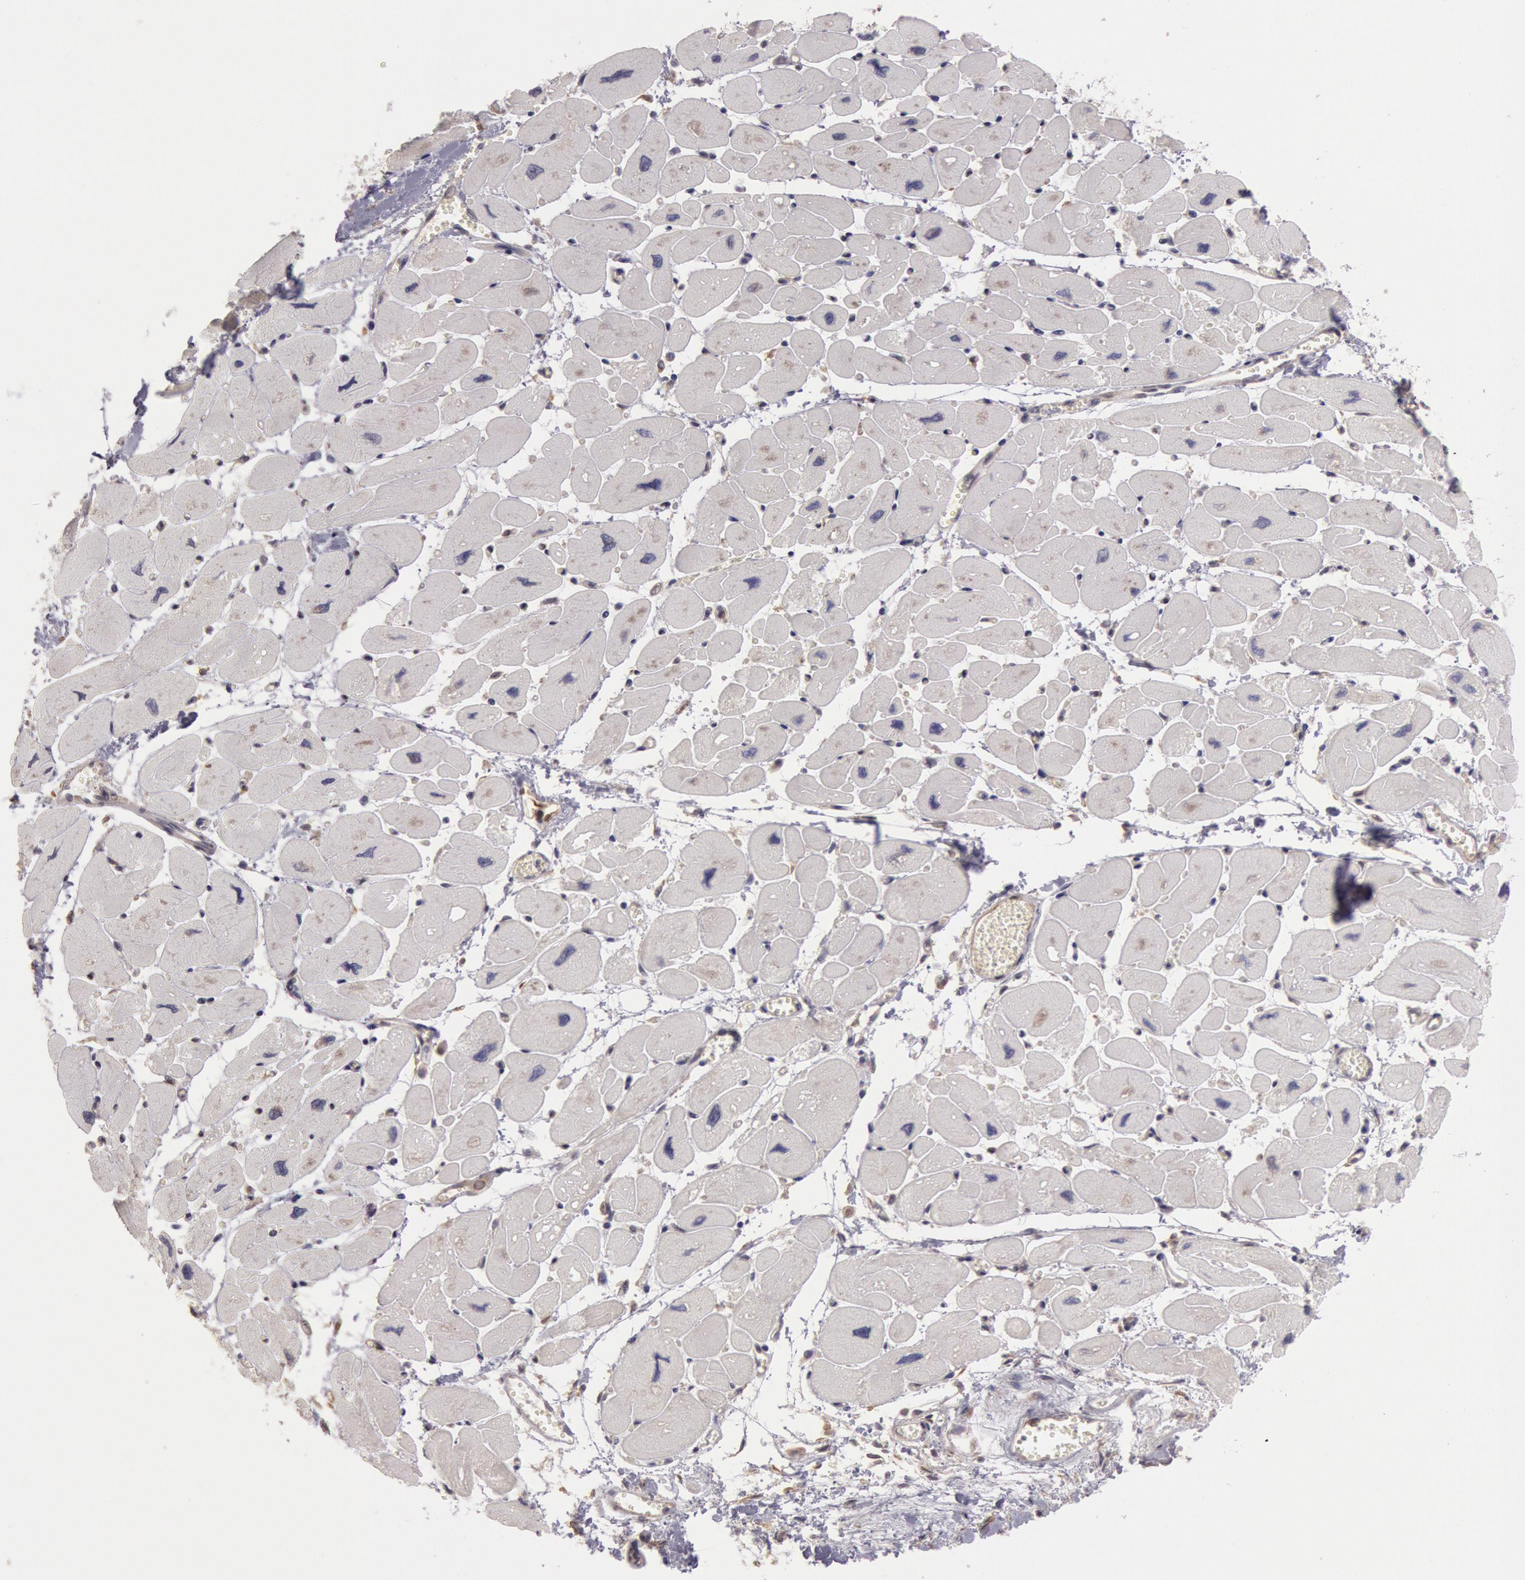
{"staining": {"intensity": "weak", "quantity": ">75%", "location": "cytoplasmic/membranous"}, "tissue": "heart muscle", "cell_type": "Cardiomyocytes", "image_type": "normal", "snomed": [{"axis": "morphology", "description": "Normal tissue, NOS"}, {"axis": "topography", "description": "Heart"}], "caption": "Protein staining of unremarkable heart muscle shows weak cytoplasmic/membranous positivity in approximately >75% of cardiomyocytes. The staining was performed using DAB (3,3'-diaminobenzidine), with brown indicating positive protein expression. Nuclei are stained blue with hematoxylin.", "gene": "NMT2", "patient": {"sex": "female", "age": 54}}